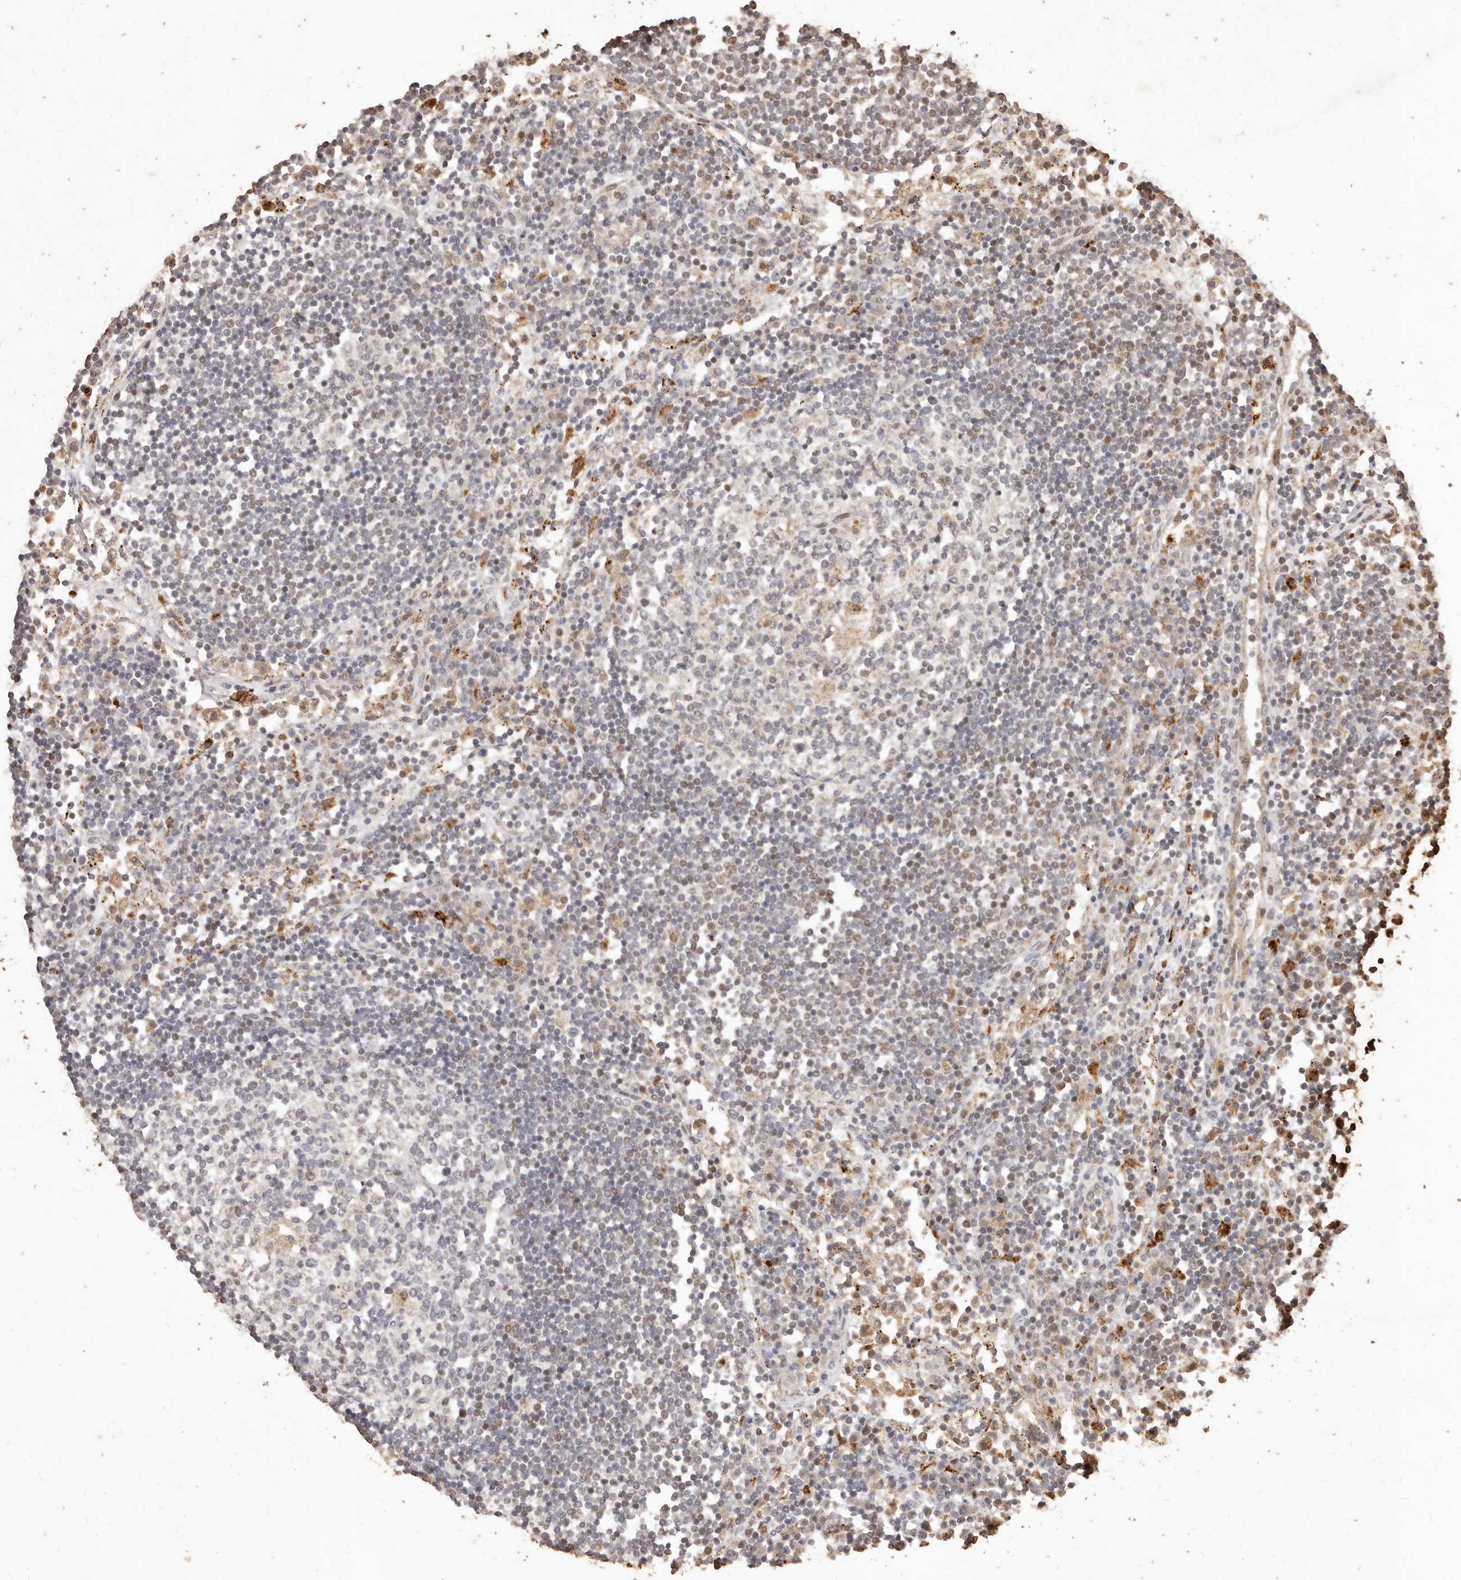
{"staining": {"intensity": "weak", "quantity": "<25%", "location": "cytoplasmic/membranous"}, "tissue": "lymph node", "cell_type": "Germinal center cells", "image_type": "normal", "snomed": [{"axis": "morphology", "description": "Normal tissue, NOS"}, {"axis": "topography", "description": "Lymph node"}], "caption": "This is an immunohistochemistry histopathology image of unremarkable human lymph node. There is no expression in germinal center cells.", "gene": "KIF9", "patient": {"sex": "female", "age": 53}}